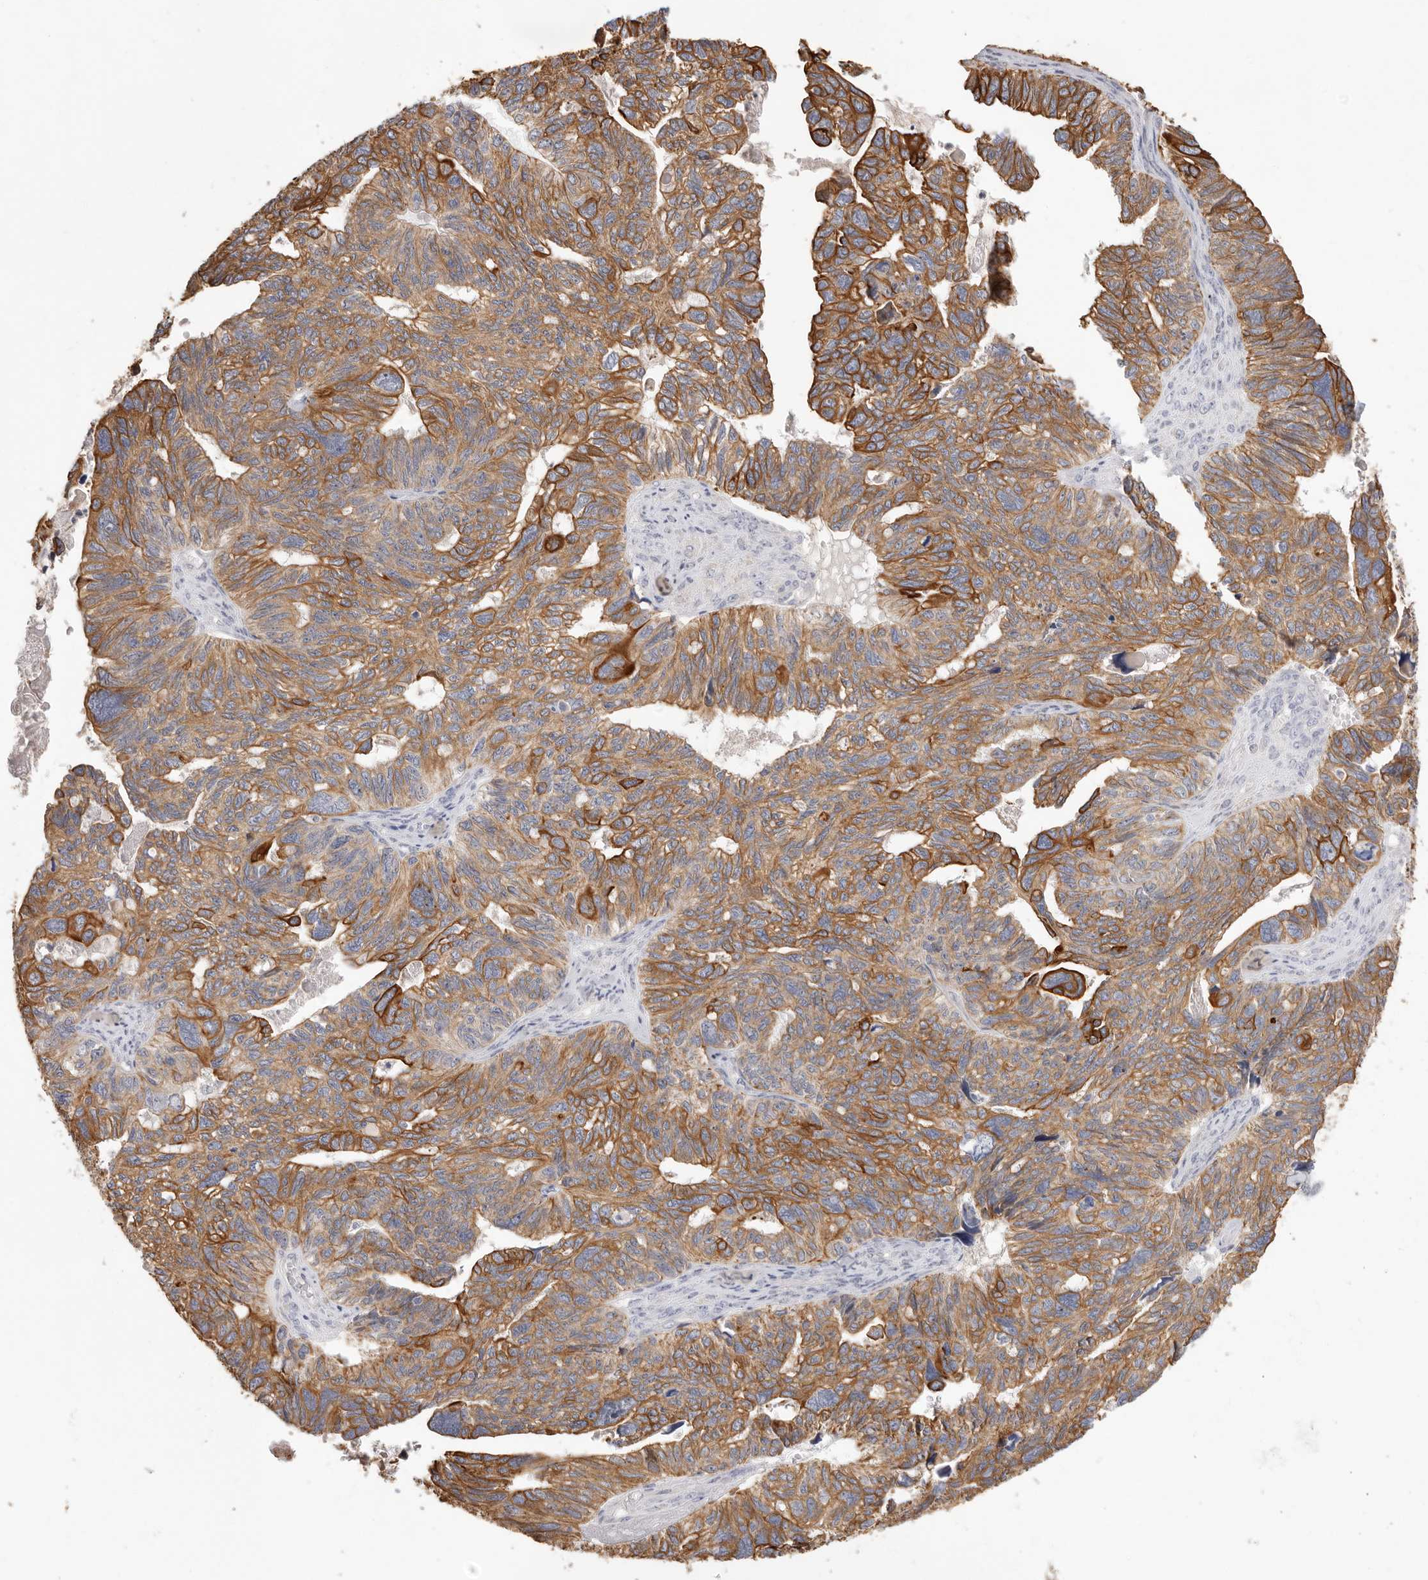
{"staining": {"intensity": "moderate", "quantity": ">75%", "location": "cytoplasmic/membranous"}, "tissue": "ovarian cancer", "cell_type": "Tumor cells", "image_type": "cancer", "snomed": [{"axis": "morphology", "description": "Cystadenocarcinoma, serous, NOS"}, {"axis": "topography", "description": "Ovary"}], "caption": "A high-resolution image shows immunohistochemistry staining of ovarian cancer (serous cystadenocarcinoma), which shows moderate cytoplasmic/membranous expression in about >75% of tumor cells. (Stains: DAB in brown, nuclei in blue, Microscopy: brightfield microscopy at high magnification).", "gene": "USH1C", "patient": {"sex": "female", "age": 79}}